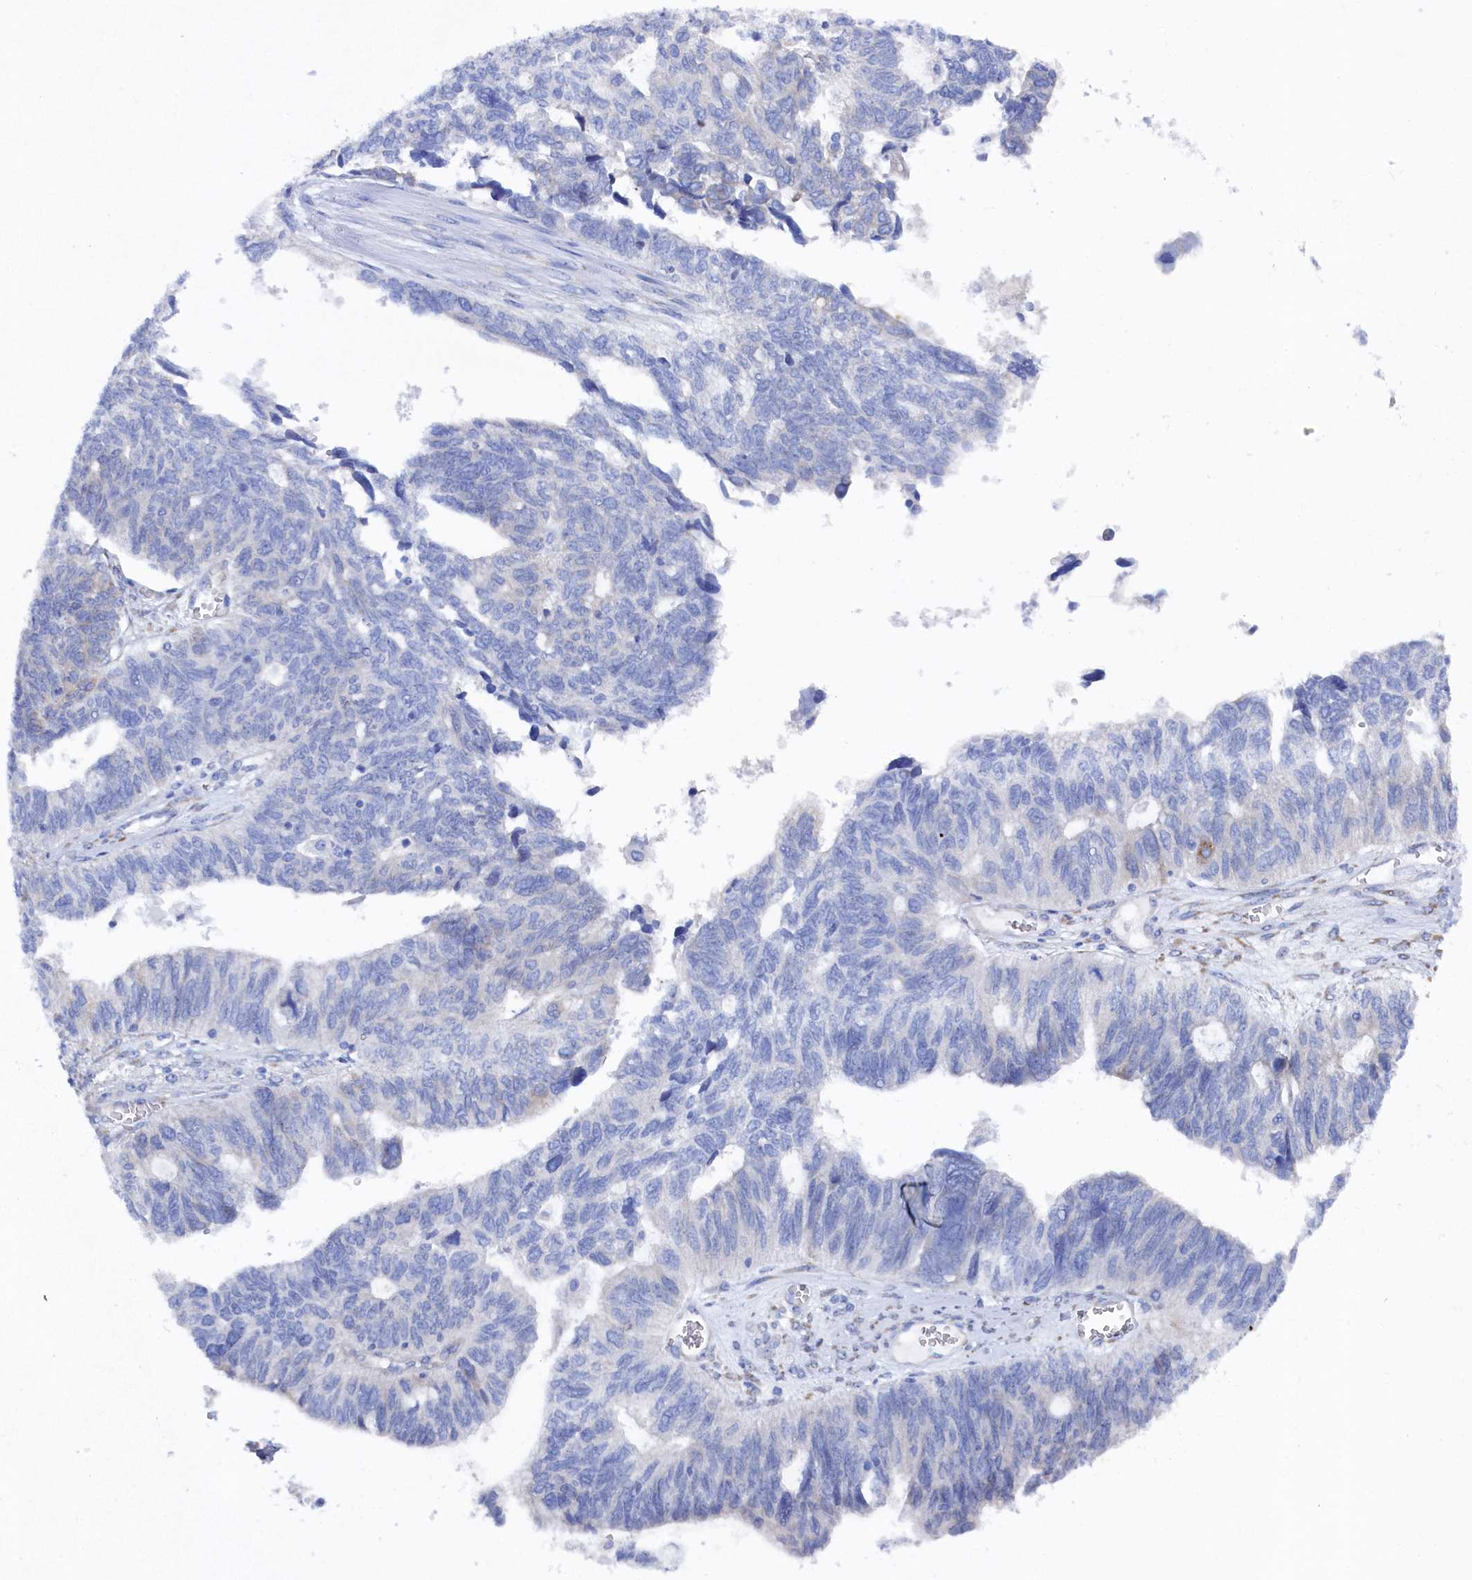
{"staining": {"intensity": "negative", "quantity": "none", "location": "none"}, "tissue": "ovarian cancer", "cell_type": "Tumor cells", "image_type": "cancer", "snomed": [{"axis": "morphology", "description": "Cystadenocarcinoma, serous, NOS"}, {"axis": "topography", "description": "Ovary"}], "caption": "High power microscopy photomicrograph of an immunohistochemistry (IHC) image of ovarian cancer, revealing no significant positivity in tumor cells.", "gene": "TMOD2", "patient": {"sex": "female", "age": 79}}